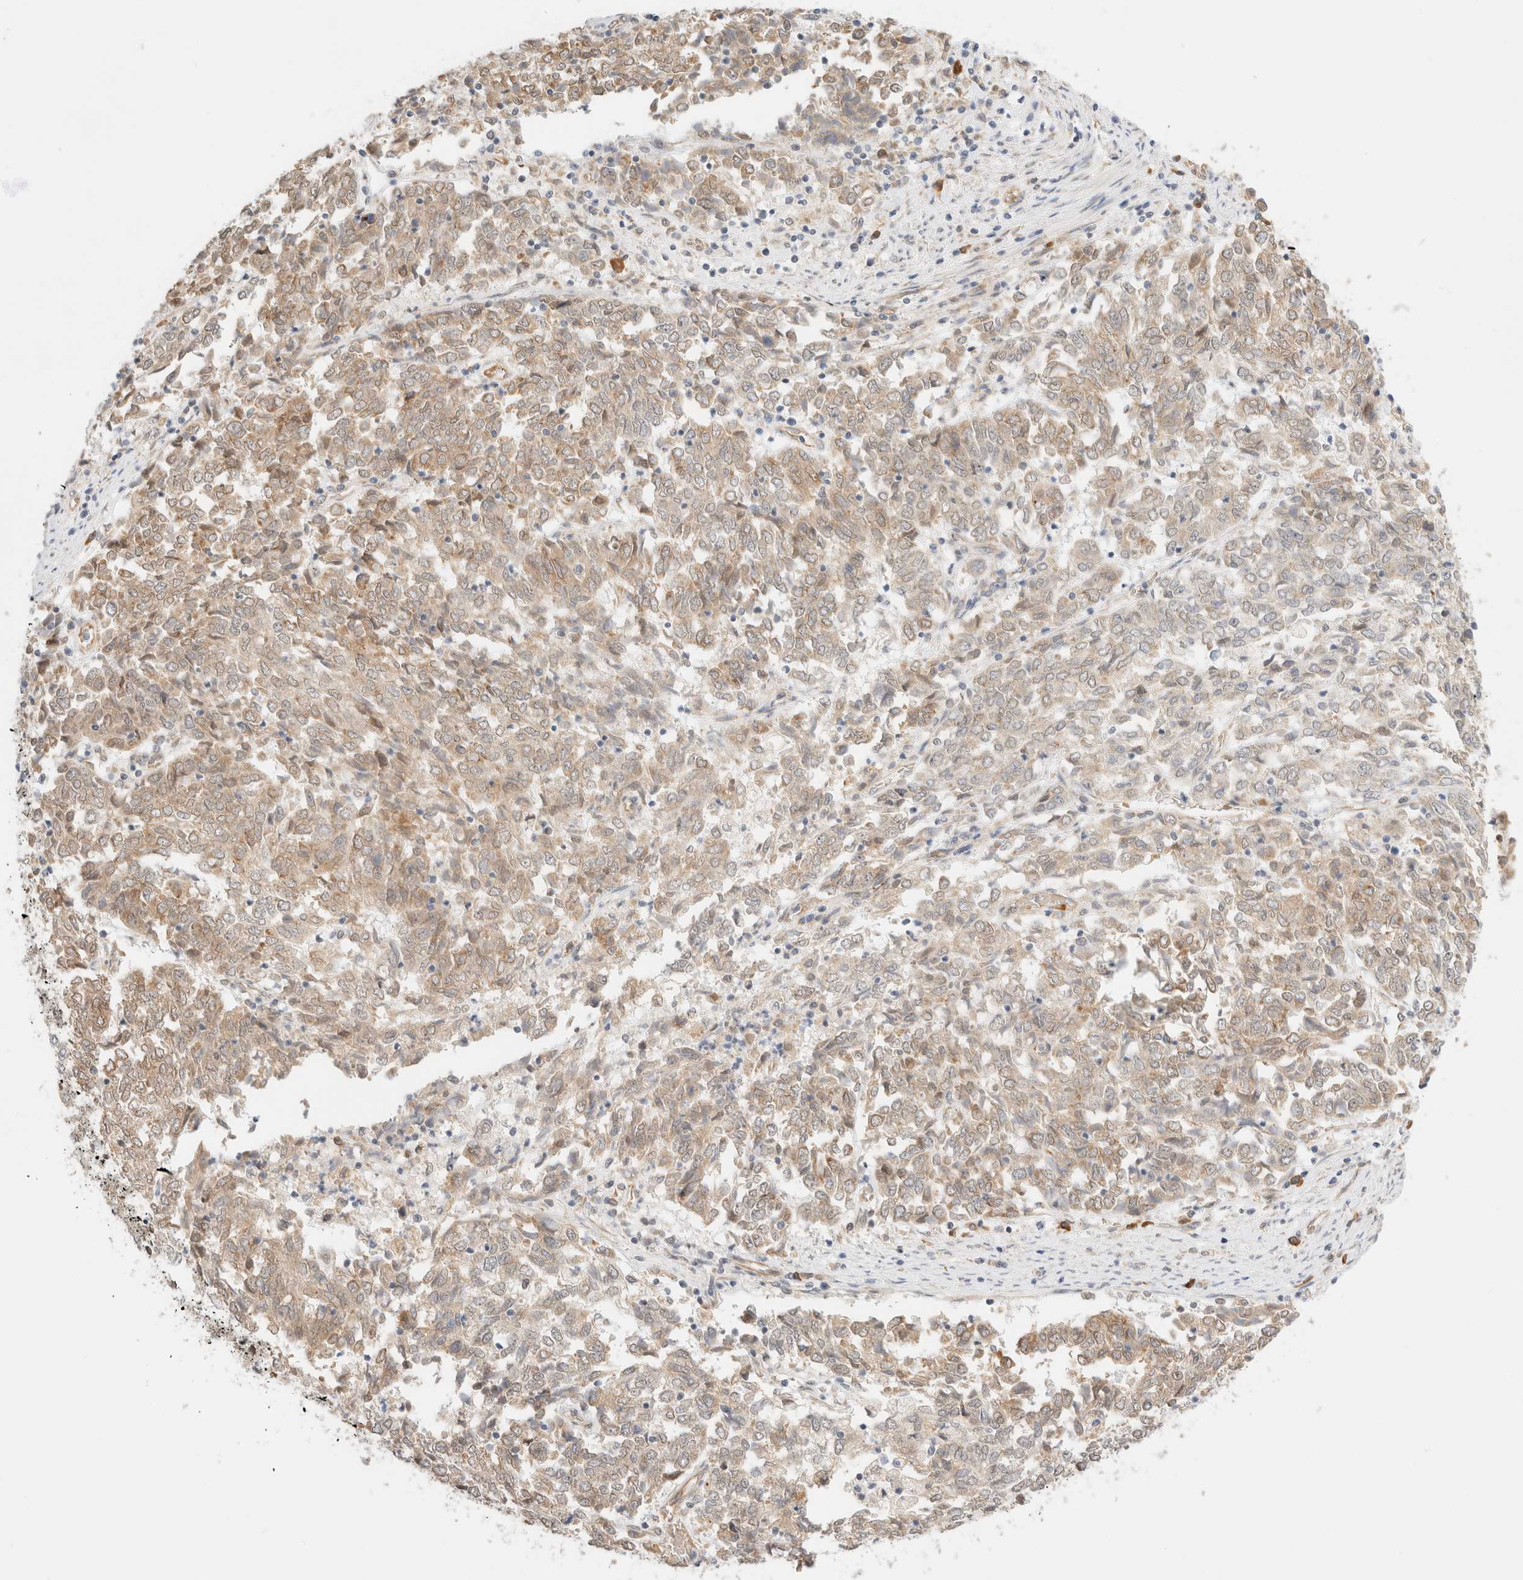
{"staining": {"intensity": "weak", "quantity": ">75%", "location": "cytoplasmic/membranous"}, "tissue": "endometrial cancer", "cell_type": "Tumor cells", "image_type": "cancer", "snomed": [{"axis": "morphology", "description": "Adenocarcinoma, NOS"}, {"axis": "topography", "description": "Endometrium"}], "caption": "A brown stain labels weak cytoplasmic/membranous staining of a protein in endometrial adenocarcinoma tumor cells.", "gene": "SYVN1", "patient": {"sex": "female", "age": 80}}